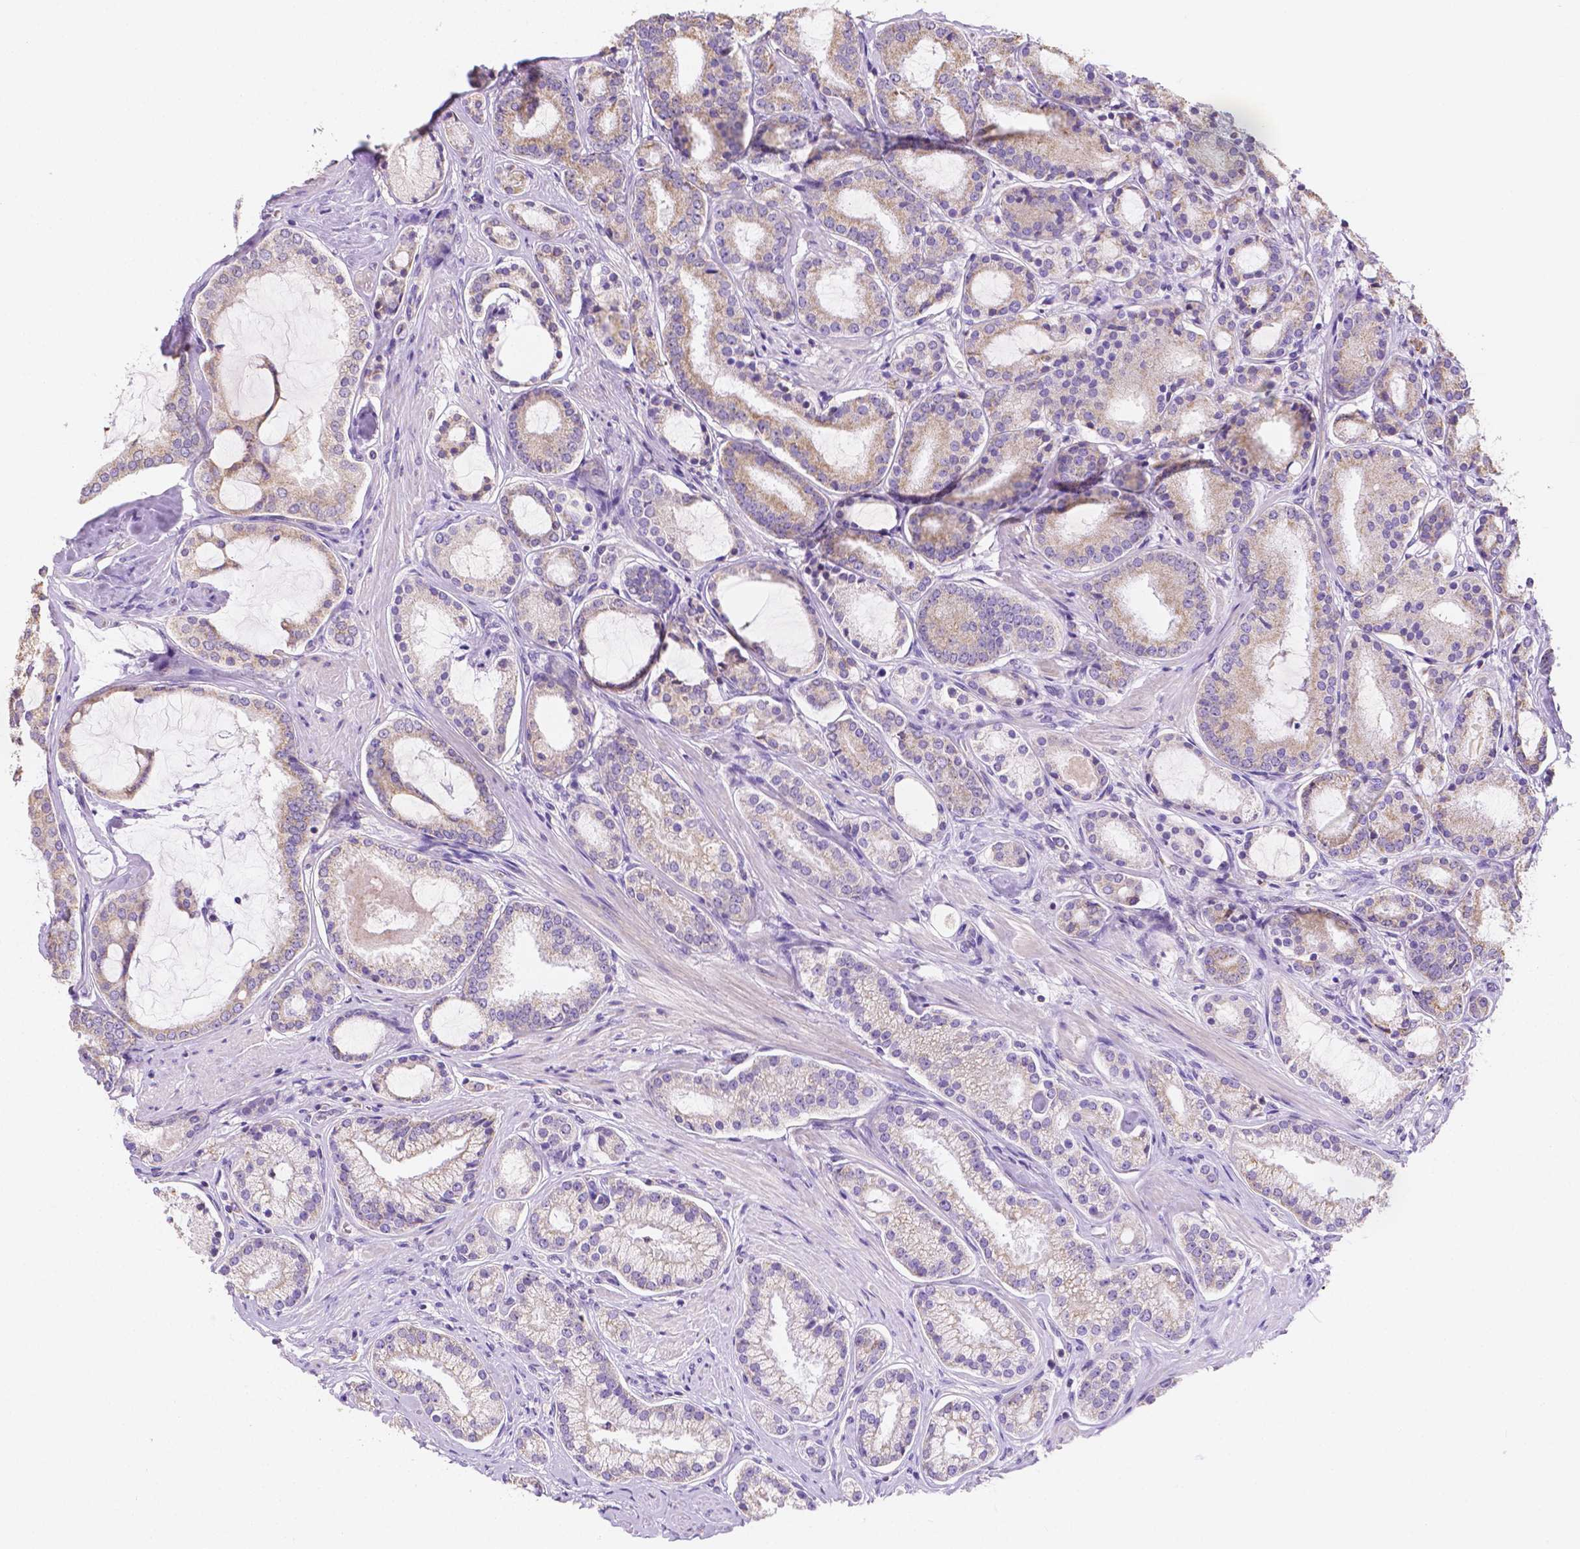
{"staining": {"intensity": "weak", "quantity": "25%-75%", "location": "cytoplasmic/membranous"}, "tissue": "prostate cancer", "cell_type": "Tumor cells", "image_type": "cancer", "snomed": [{"axis": "morphology", "description": "Adenocarcinoma, High grade"}, {"axis": "topography", "description": "Prostate"}], "caption": "Prostate cancer stained with a protein marker reveals weak staining in tumor cells.", "gene": "TMEM130", "patient": {"sex": "male", "age": 63}}